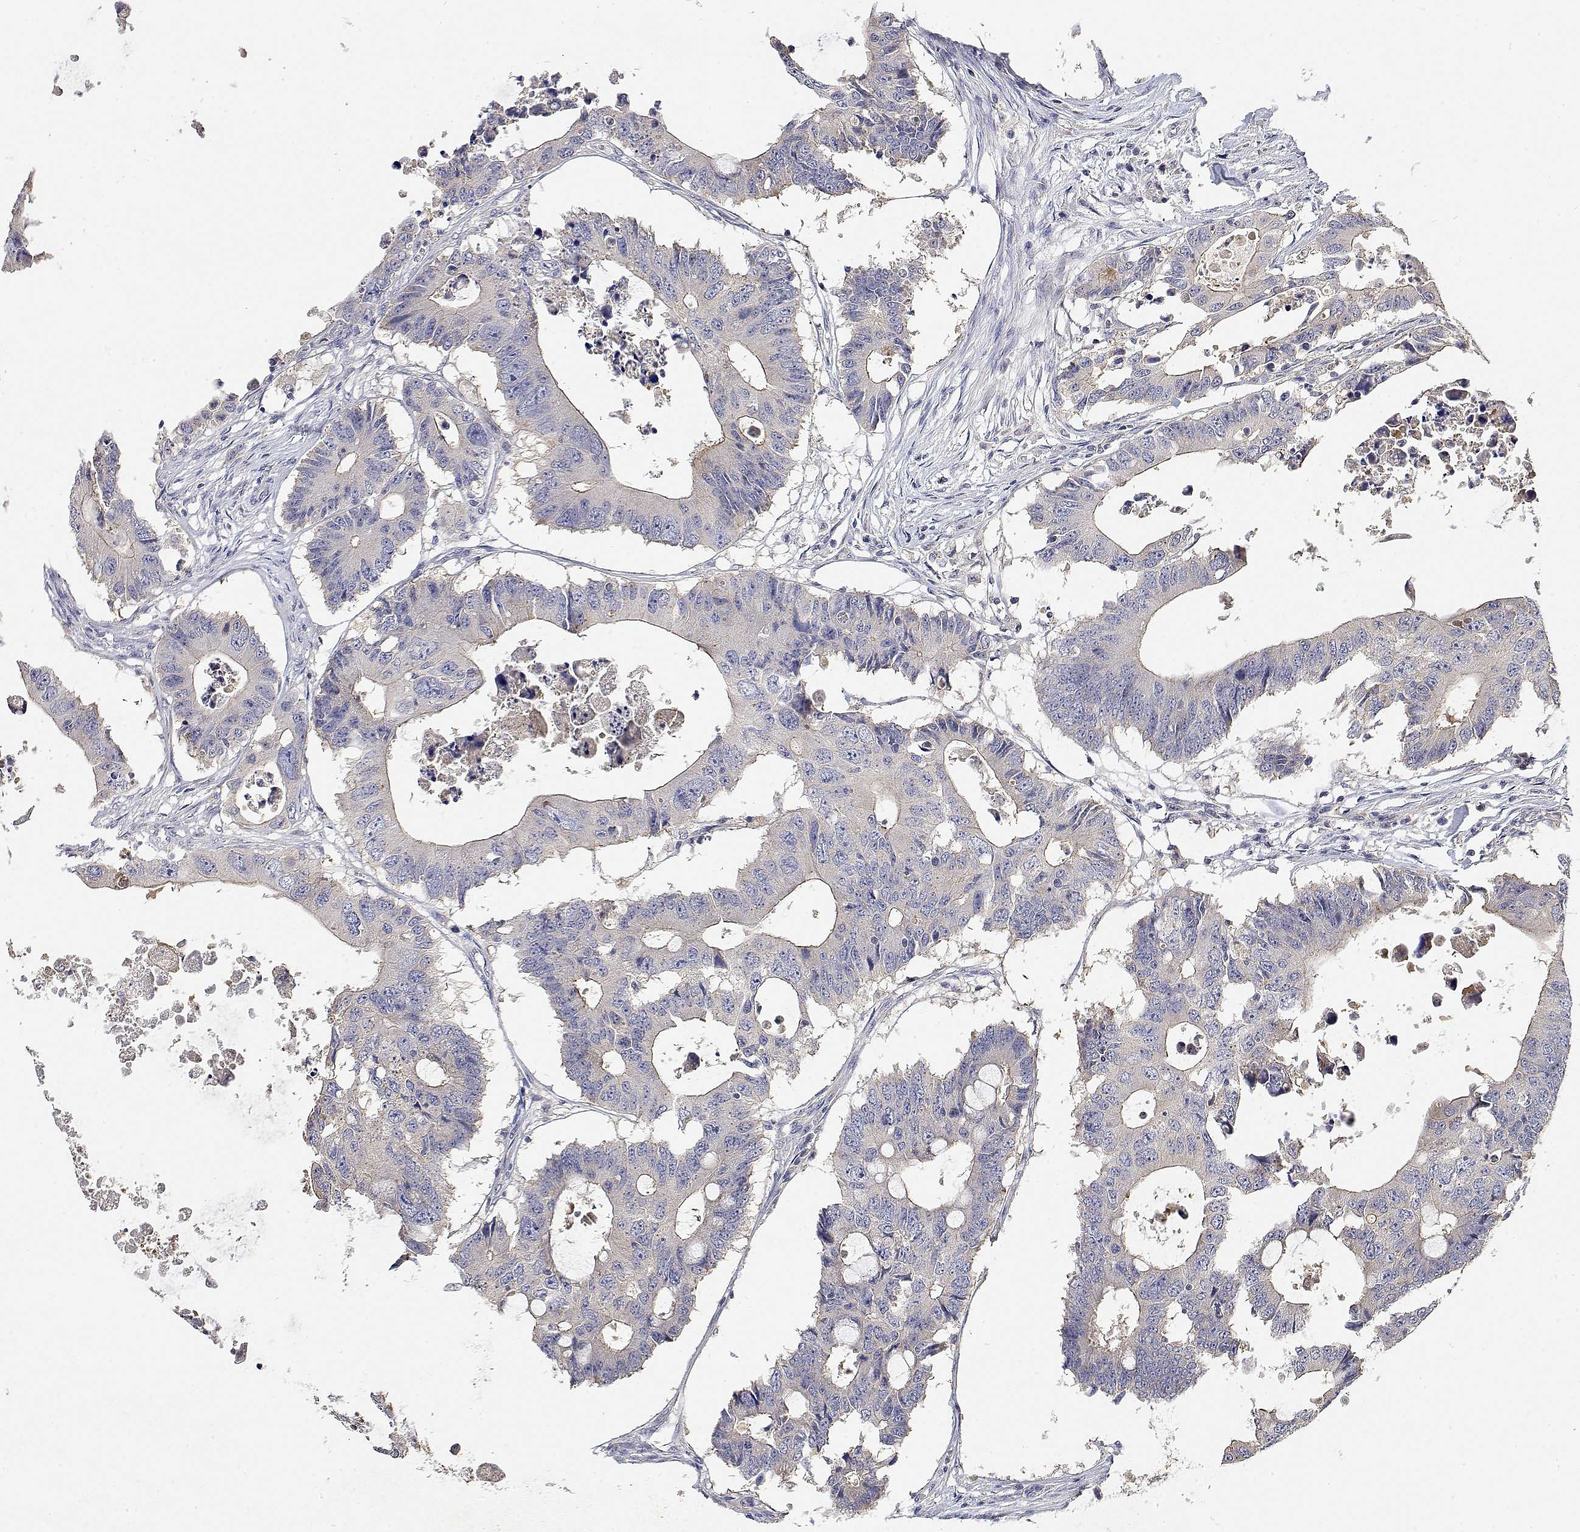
{"staining": {"intensity": "negative", "quantity": "none", "location": "none"}, "tissue": "colorectal cancer", "cell_type": "Tumor cells", "image_type": "cancer", "snomed": [{"axis": "morphology", "description": "Adenocarcinoma, NOS"}, {"axis": "topography", "description": "Colon"}], "caption": "The immunohistochemistry (IHC) histopathology image has no significant staining in tumor cells of adenocarcinoma (colorectal) tissue.", "gene": "LONRF3", "patient": {"sex": "male", "age": 71}}